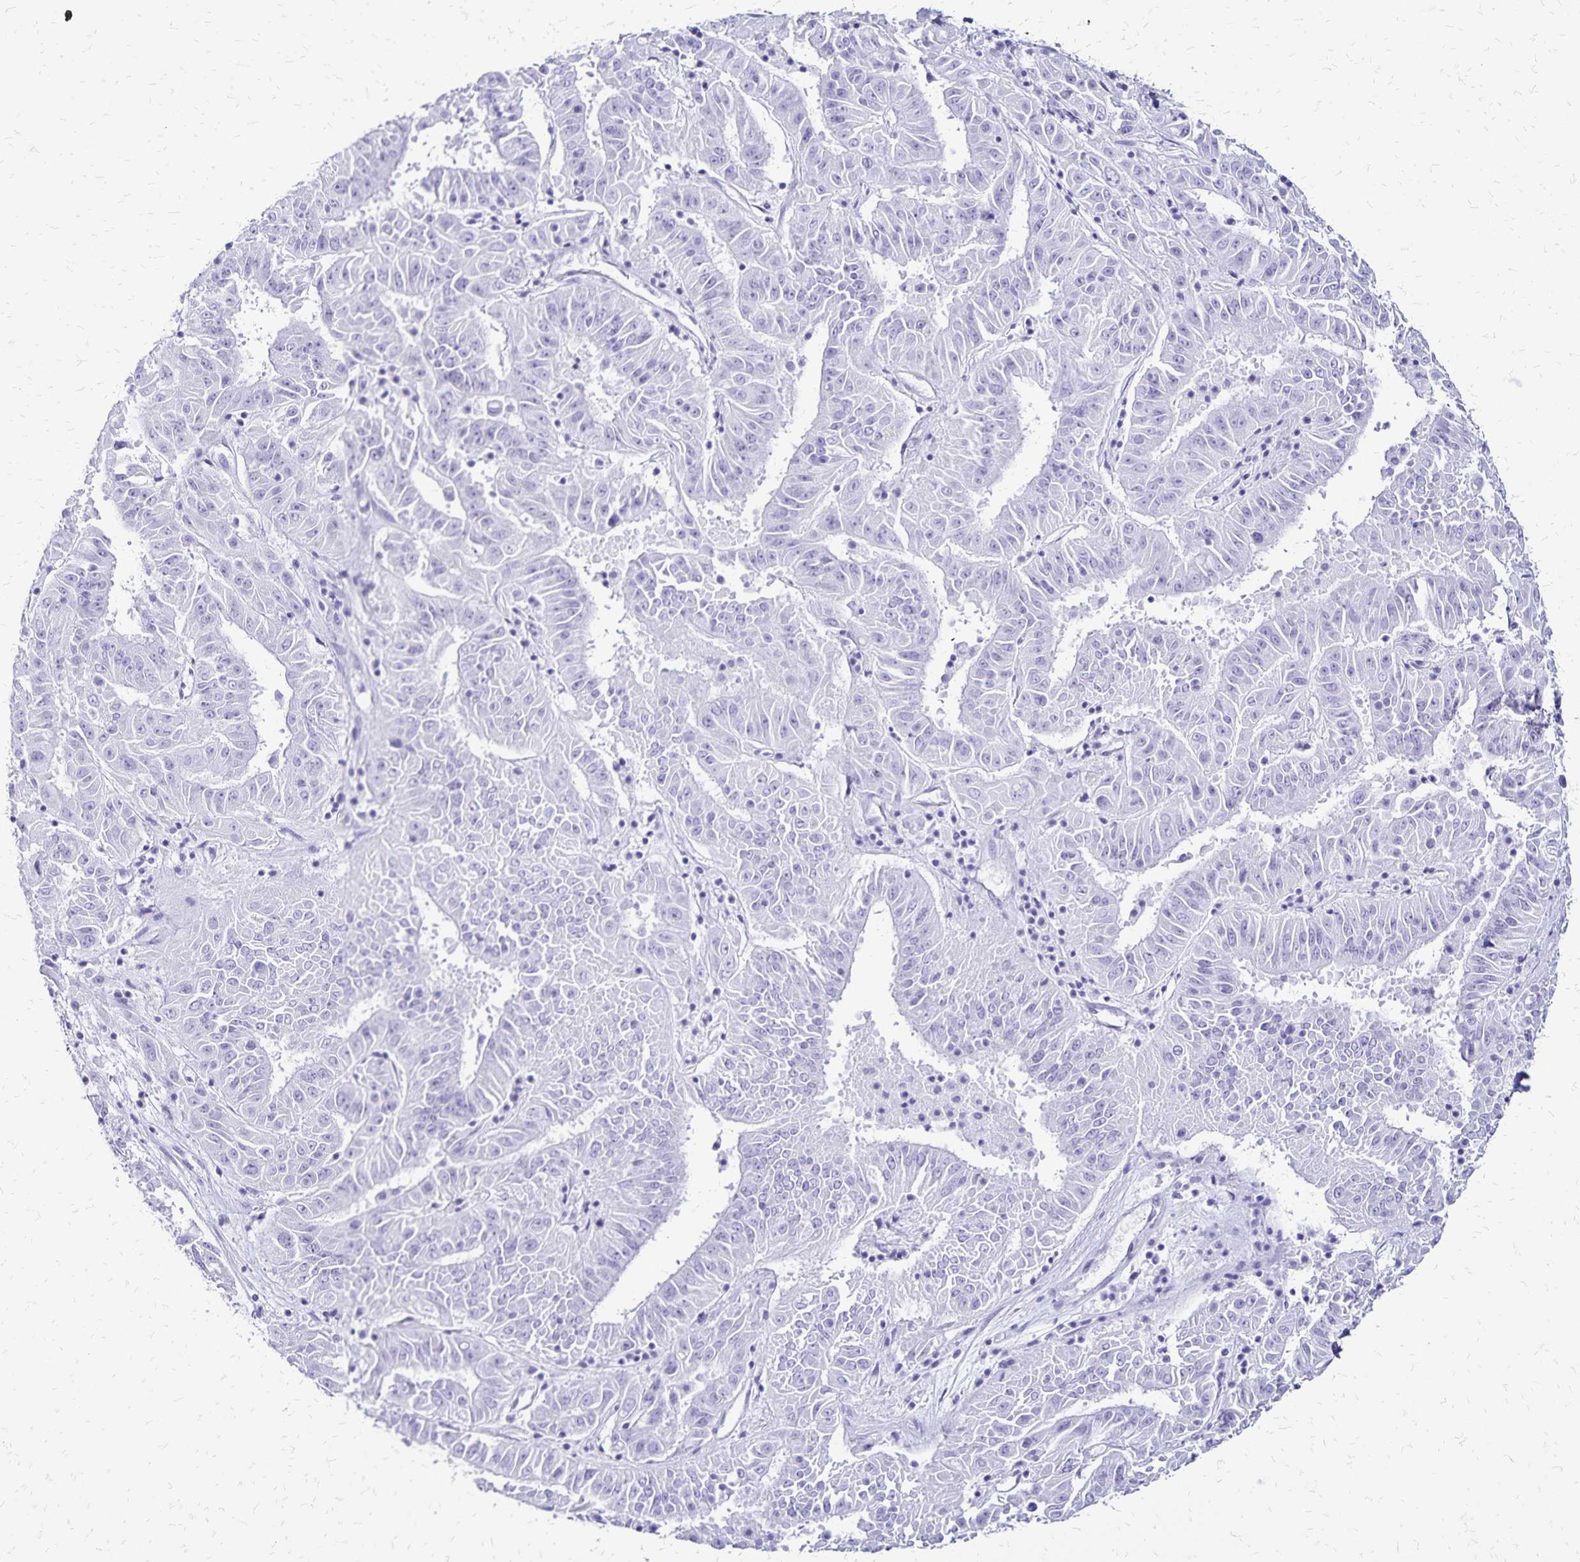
{"staining": {"intensity": "negative", "quantity": "none", "location": "none"}, "tissue": "pancreatic cancer", "cell_type": "Tumor cells", "image_type": "cancer", "snomed": [{"axis": "morphology", "description": "Adenocarcinoma, NOS"}, {"axis": "topography", "description": "Pancreas"}], "caption": "Protein analysis of pancreatic adenocarcinoma demonstrates no significant positivity in tumor cells.", "gene": "LIN28B", "patient": {"sex": "male", "age": 63}}